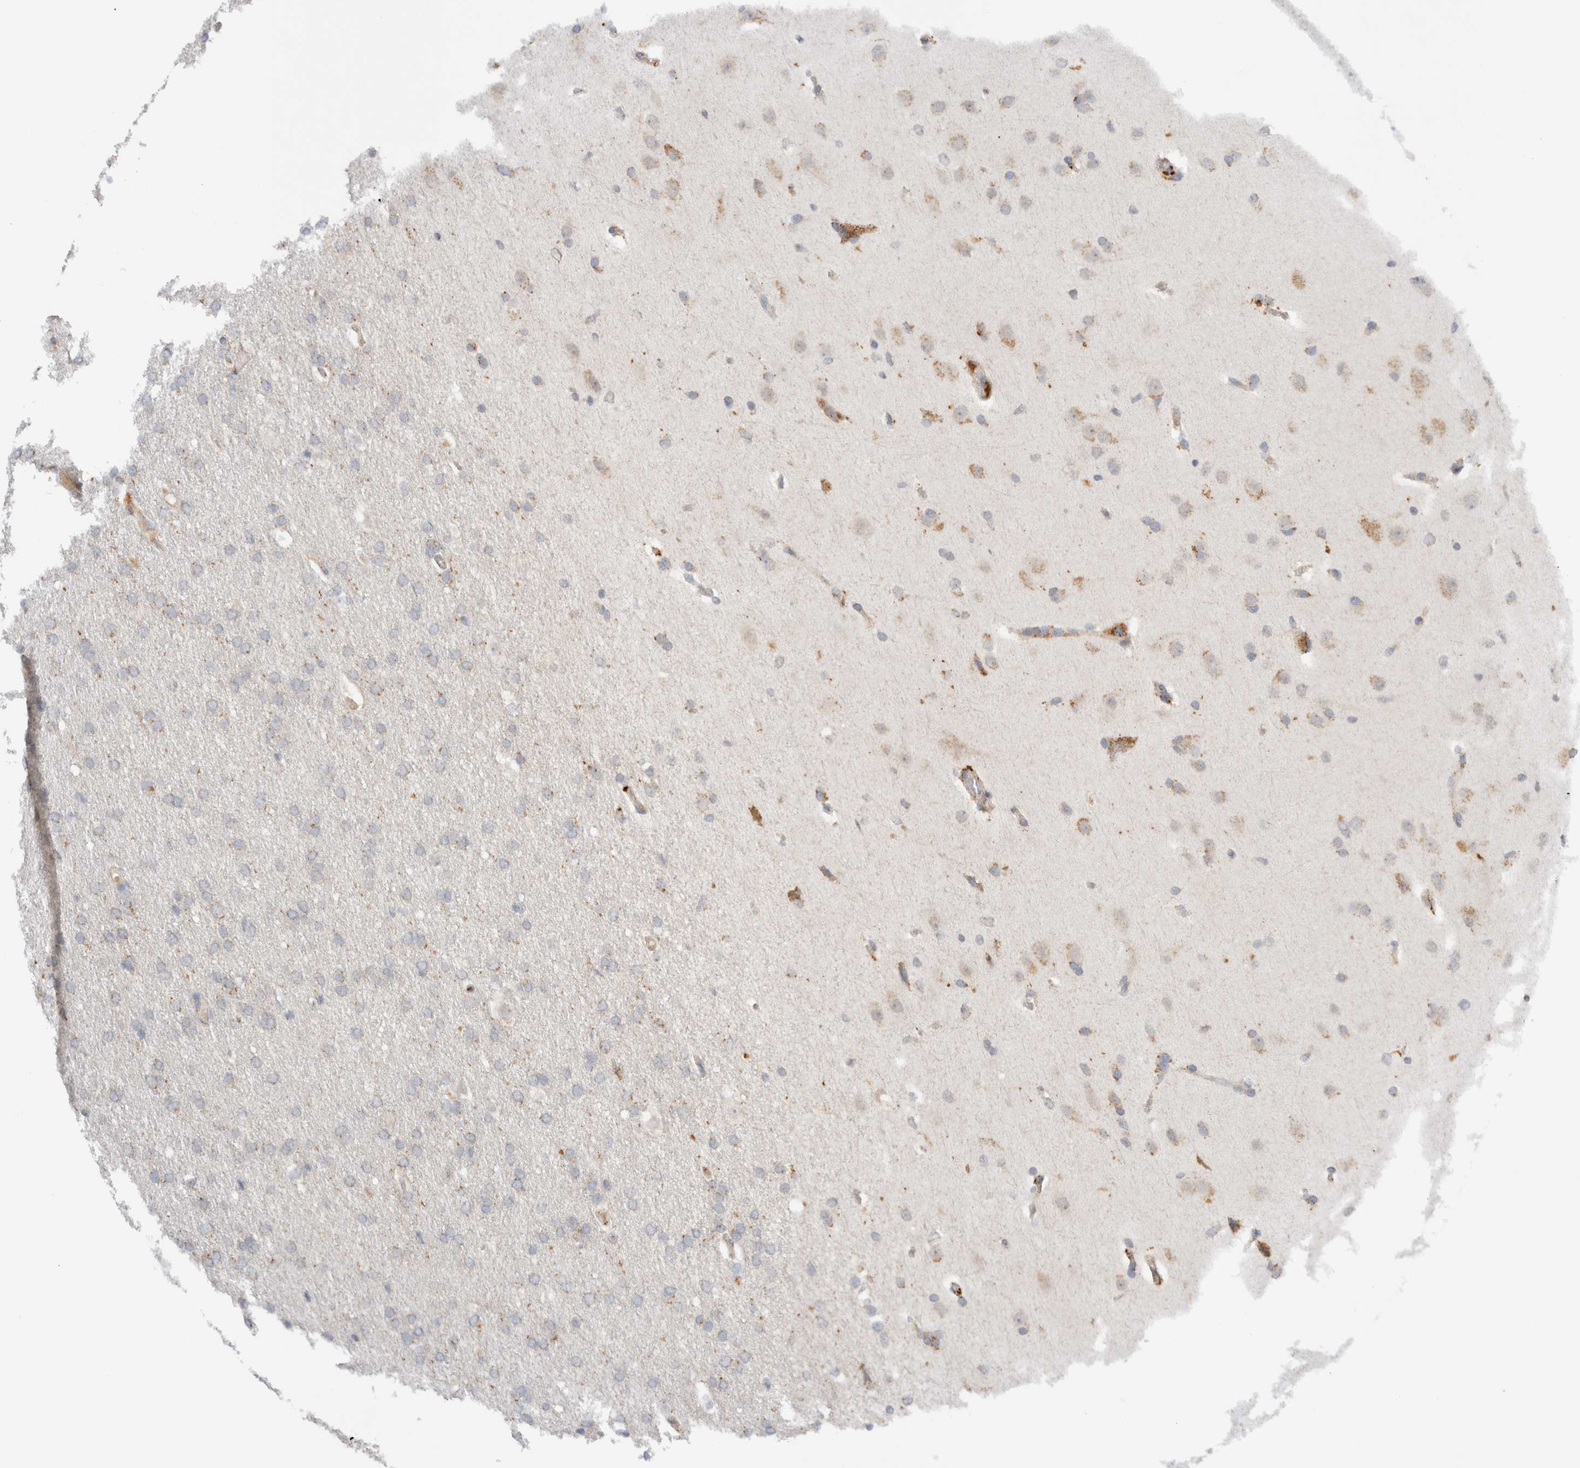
{"staining": {"intensity": "moderate", "quantity": "<25%", "location": "cytoplasmic/membranous"}, "tissue": "glioma", "cell_type": "Tumor cells", "image_type": "cancer", "snomed": [{"axis": "morphology", "description": "Glioma, malignant, Low grade"}, {"axis": "topography", "description": "Brain"}], "caption": "A brown stain labels moderate cytoplasmic/membranous expression of a protein in human malignant glioma (low-grade) tumor cells. (Stains: DAB (3,3'-diaminobenzidine) in brown, nuclei in blue, Microscopy: brightfield microscopy at high magnification).", "gene": "GNS", "patient": {"sex": "female", "age": 37}}